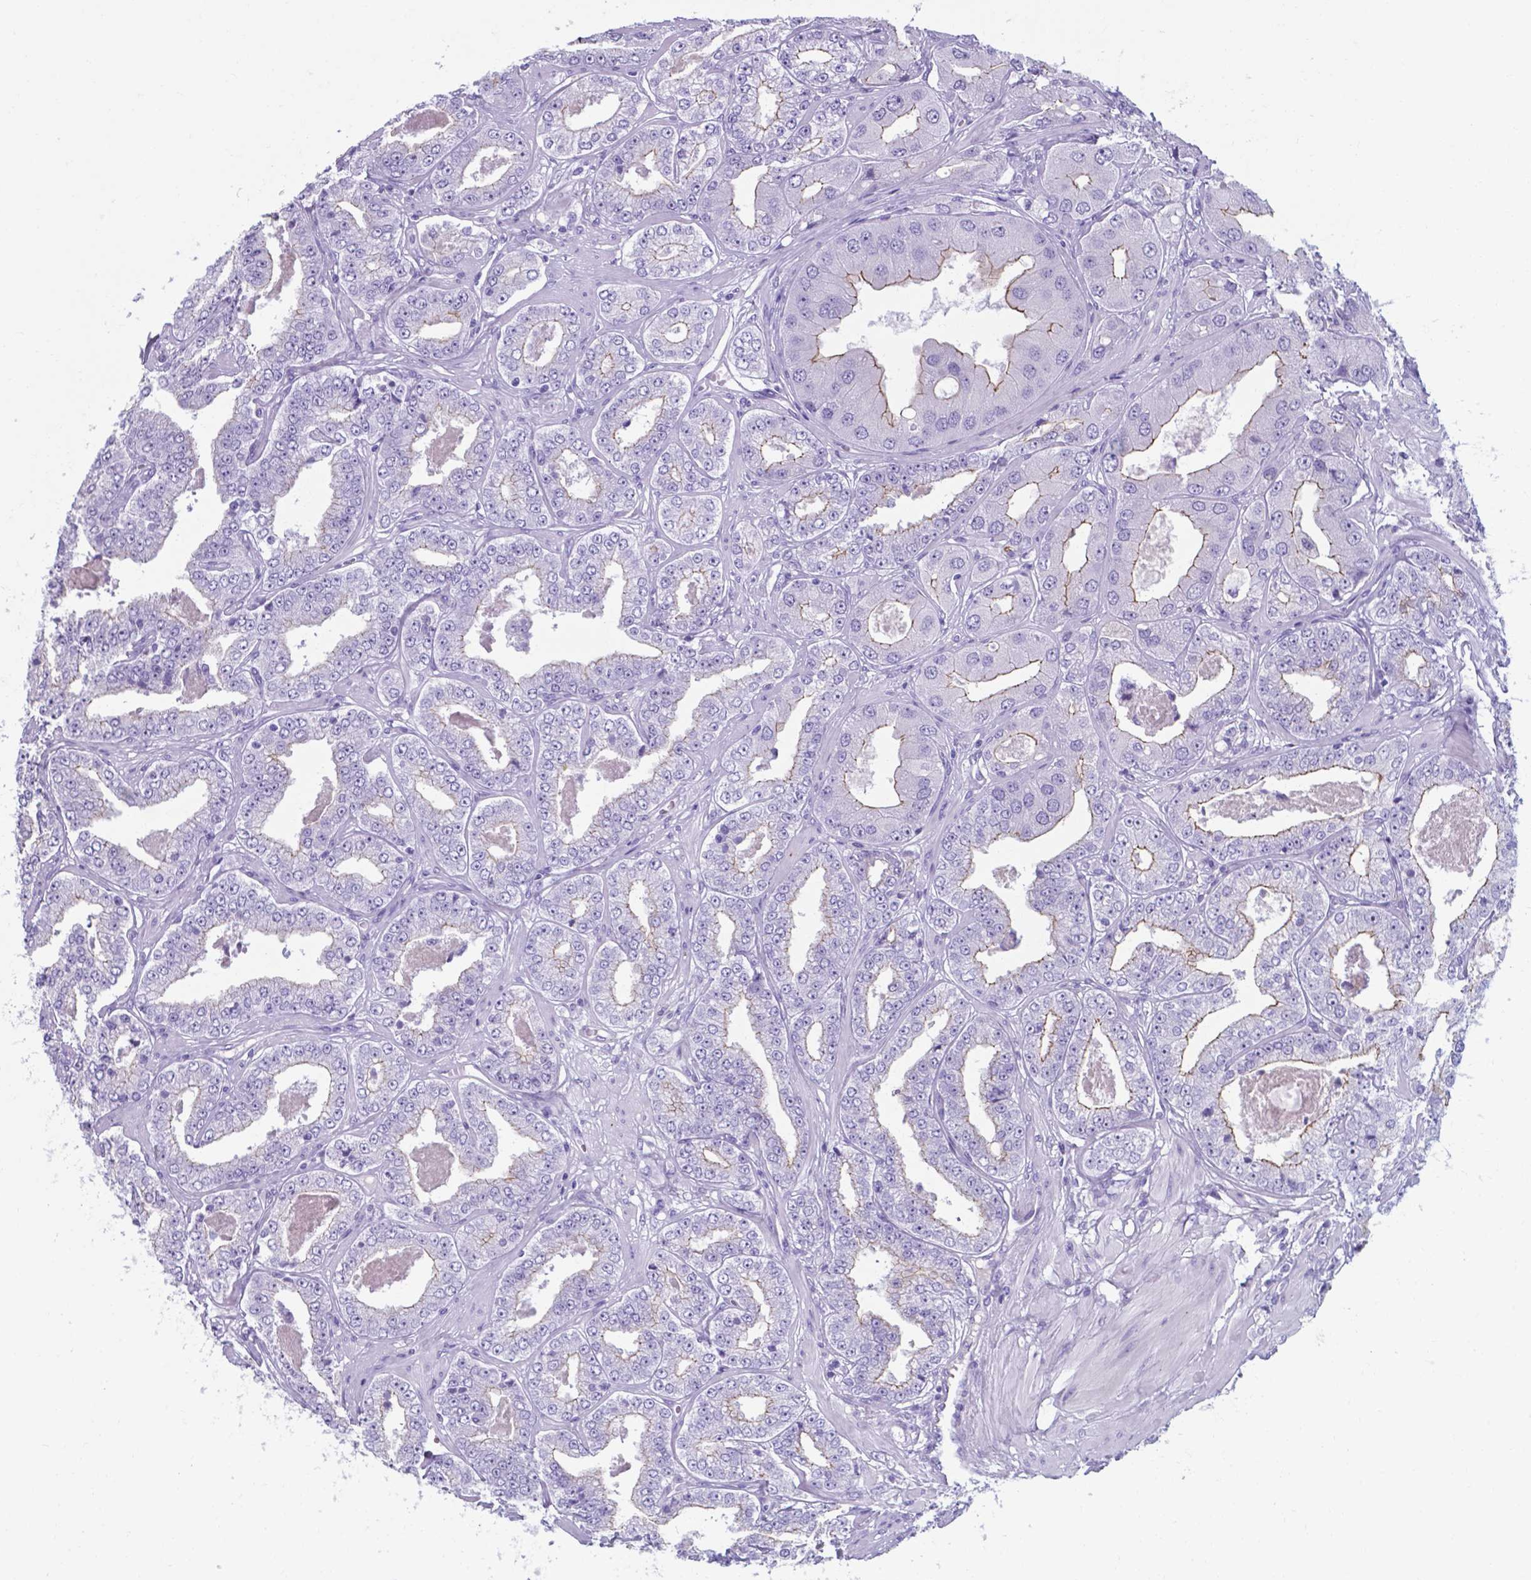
{"staining": {"intensity": "moderate", "quantity": "25%-75%", "location": "cytoplasmic/membranous"}, "tissue": "prostate cancer", "cell_type": "Tumor cells", "image_type": "cancer", "snomed": [{"axis": "morphology", "description": "Adenocarcinoma, Low grade"}, {"axis": "topography", "description": "Prostate"}], "caption": "A micrograph showing moderate cytoplasmic/membranous positivity in approximately 25%-75% of tumor cells in prostate cancer (low-grade adenocarcinoma), as visualized by brown immunohistochemical staining.", "gene": "AP5B1", "patient": {"sex": "male", "age": 60}}